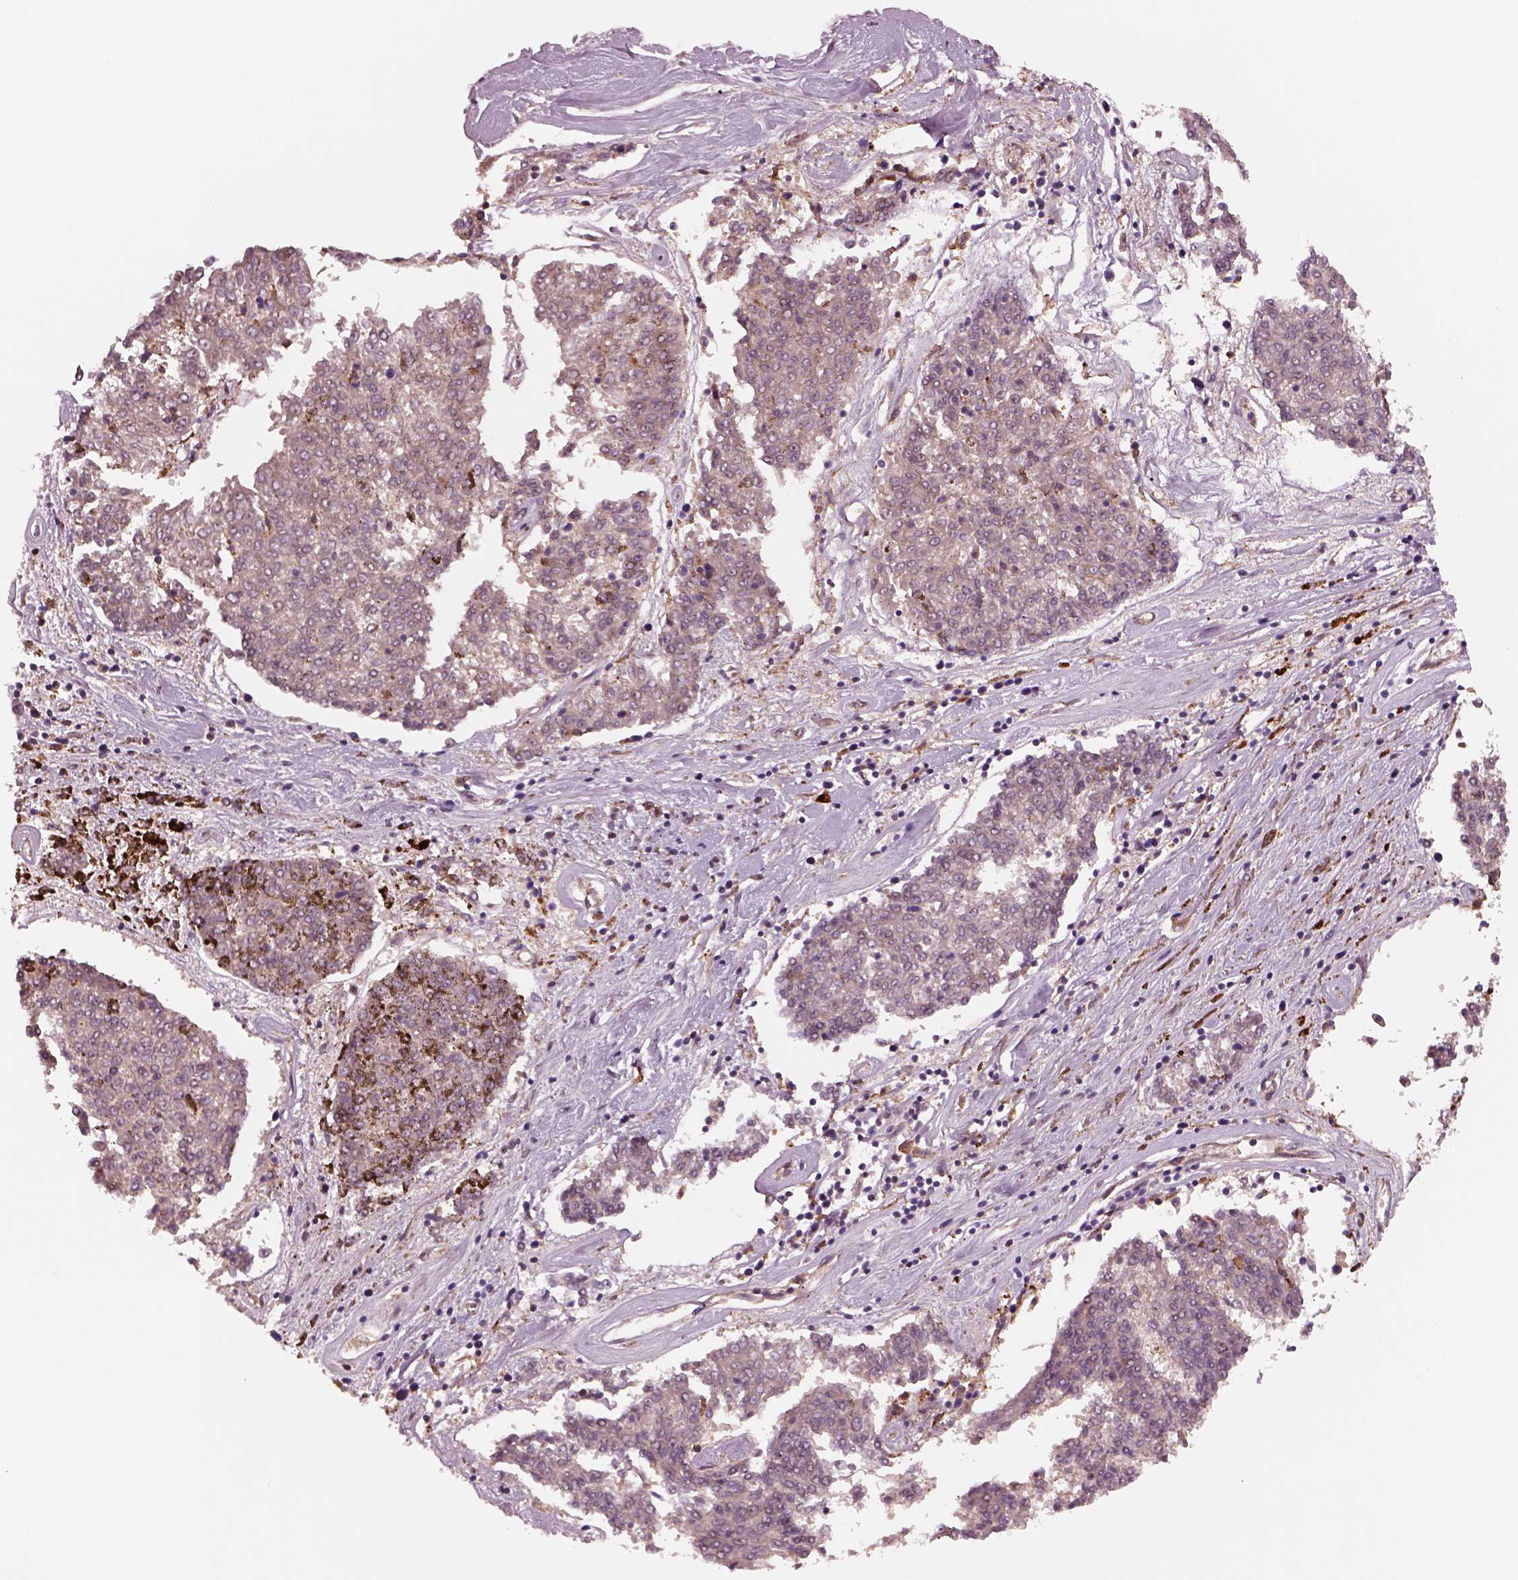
{"staining": {"intensity": "moderate", "quantity": "25%-75%", "location": "cytoplasmic/membranous"}, "tissue": "melanoma", "cell_type": "Tumor cells", "image_type": "cancer", "snomed": [{"axis": "morphology", "description": "Malignant melanoma, NOS"}, {"axis": "topography", "description": "Skin"}], "caption": "Melanoma stained with a protein marker displays moderate staining in tumor cells.", "gene": "WASHC2A", "patient": {"sex": "female", "age": 72}}